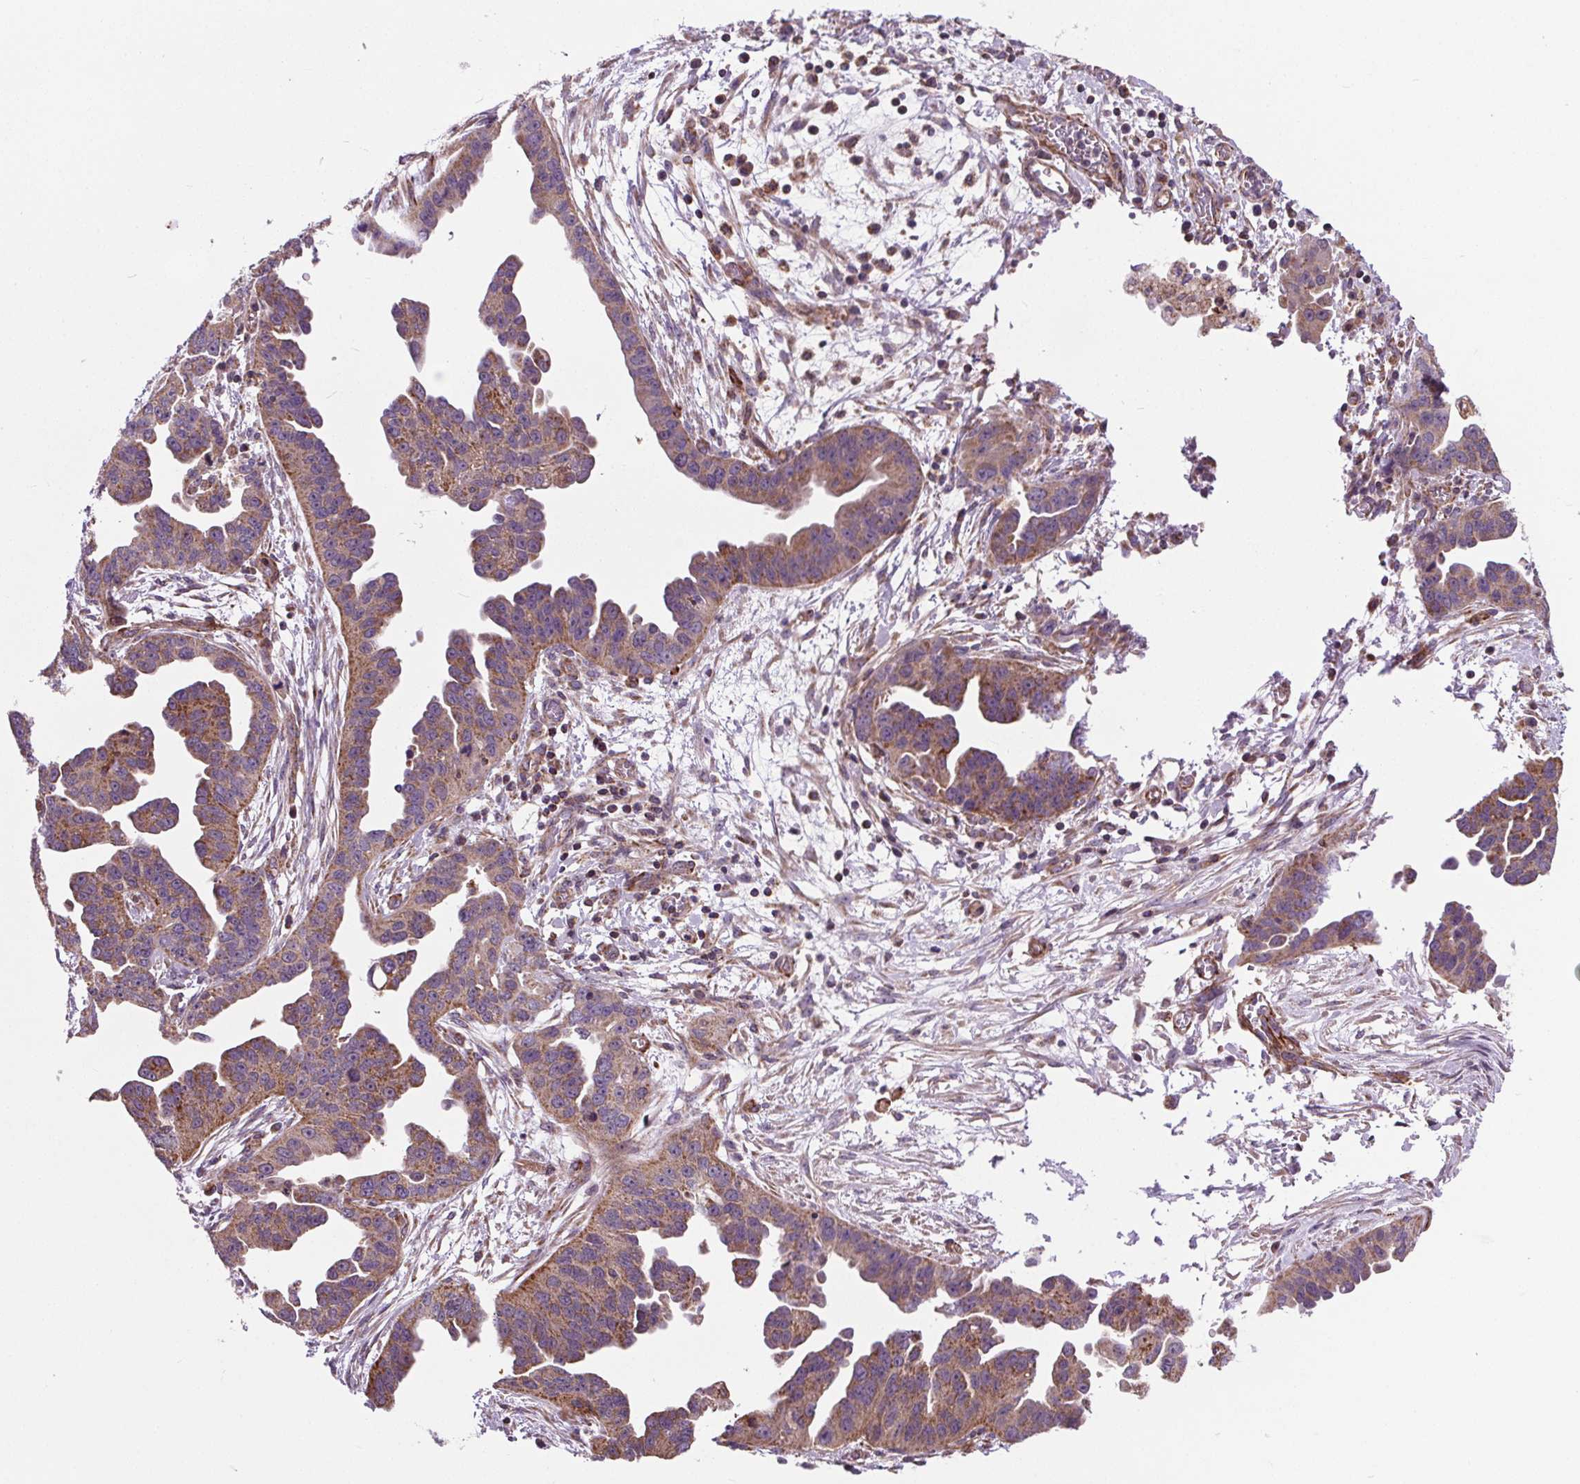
{"staining": {"intensity": "moderate", "quantity": ">75%", "location": "cytoplasmic/membranous"}, "tissue": "ovarian cancer", "cell_type": "Tumor cells", "image_type": "cancer", "snomed": [{"axis": "morphology", "description": "Cystadenocarcinoma, serous, NOS"}, {"axis": "topography", "description": "Ovary"}], "caption": "Immunohistochemistry (IHC) micrograph of neoplastic tissue: ovarian cancer (serous cystadenocarcinoma) stained using immunohistochemistry (IHC) displays medium levels of moderate protein expression localized specifically in the cytoplasmic/membranous of tumor cells, appearing as a cytoplasmic/membranous brown color.", "gene": "GOLT1B", "patient": {"sex": "female", "age": 75}}